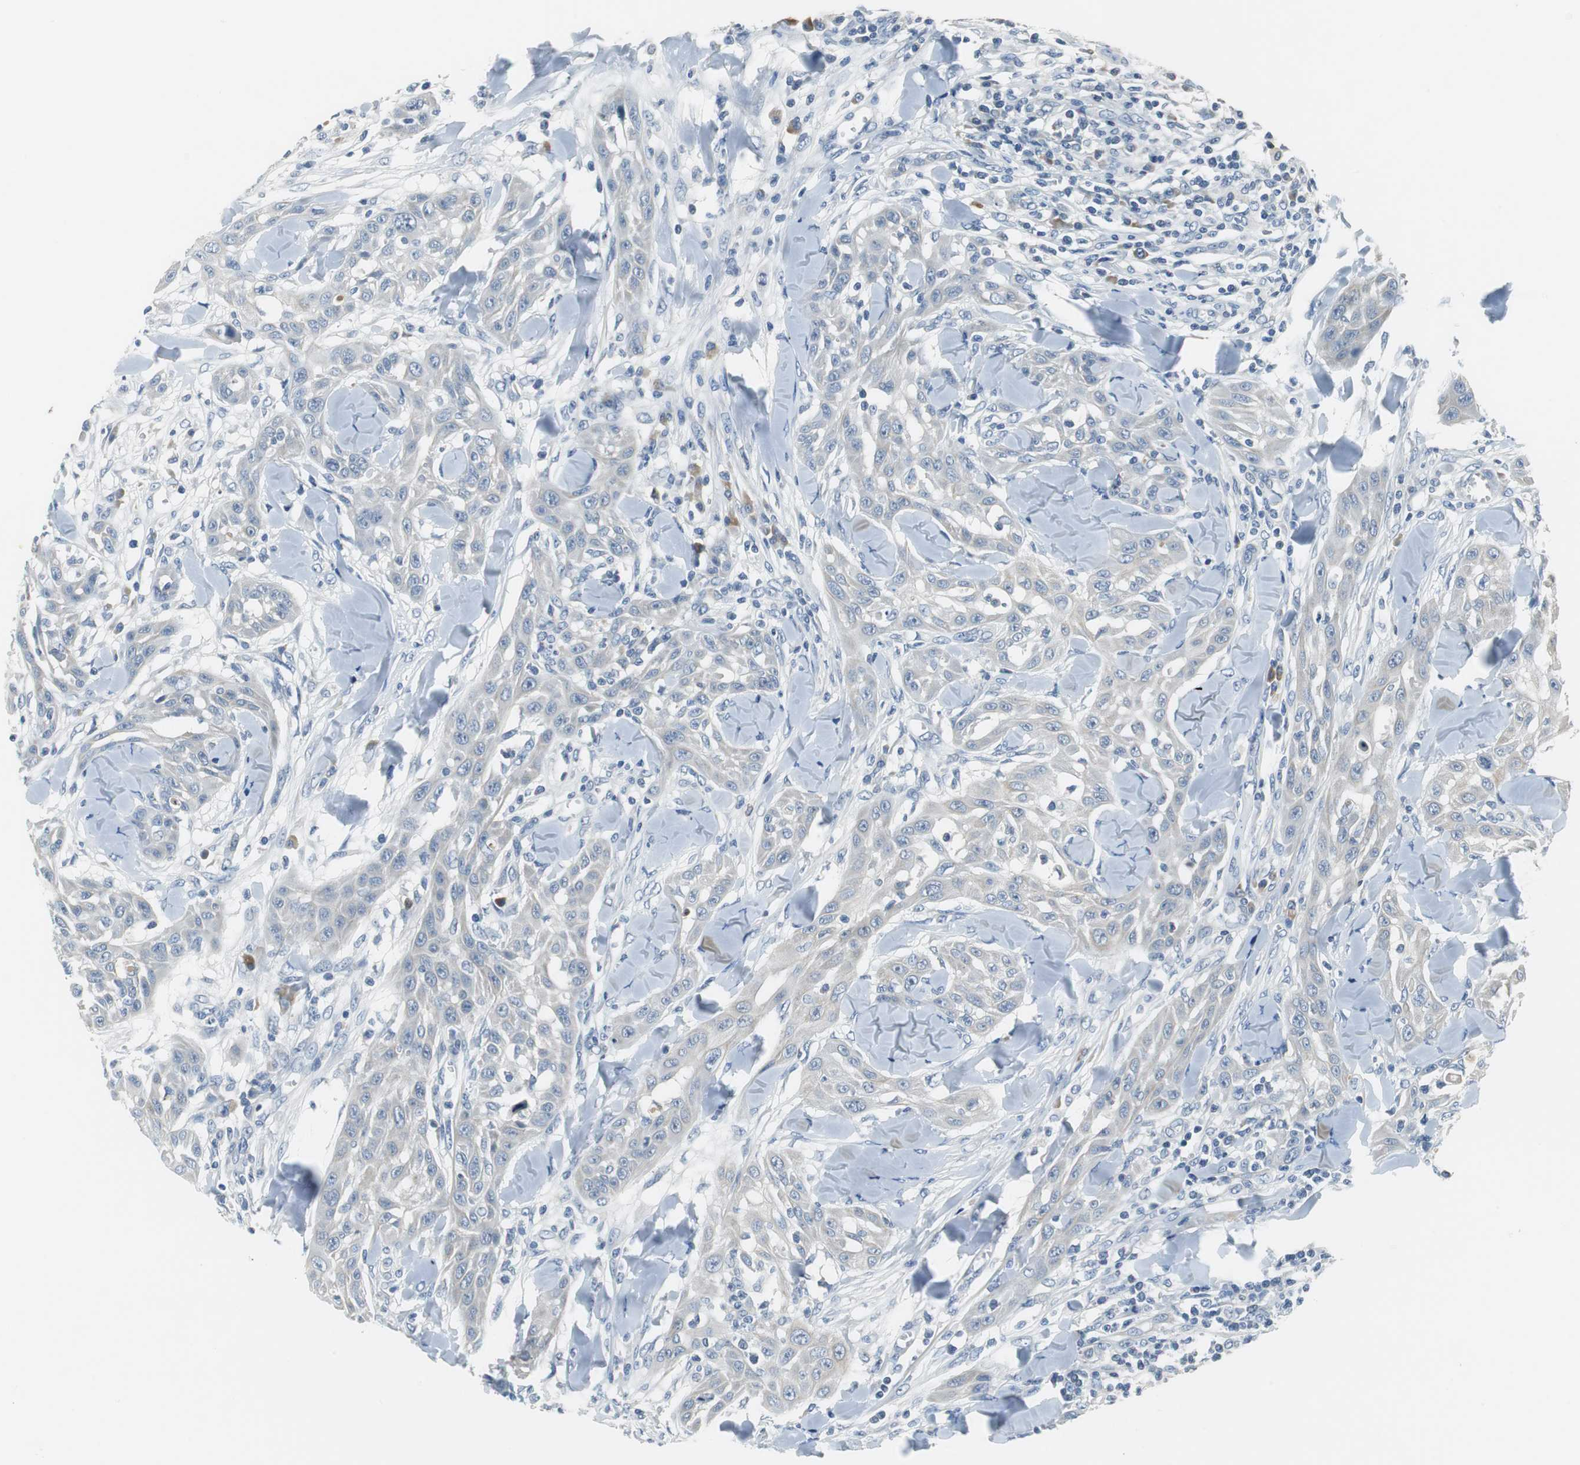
{"staining": {"intensity": "negative", "quantity": "none", "location": "none"}, "tissue": "skin cancer", "cell_type": "Tumor cells", "image_type": "cancer", "snomed": [{"axis": "morphology", "description": "Squamous cell carcinoma, NOS"}, {"axis": "topography", "description": "Skin"}], "caption": "Immunohistochemistry micrograph of neoplastic tissue: squamous cell carcinoma (skin) stained with DAB shows no significant protein positivity in tumor cells.", "gene": "GLCCI1", "patient": {"sex": "male", "age": 24}}